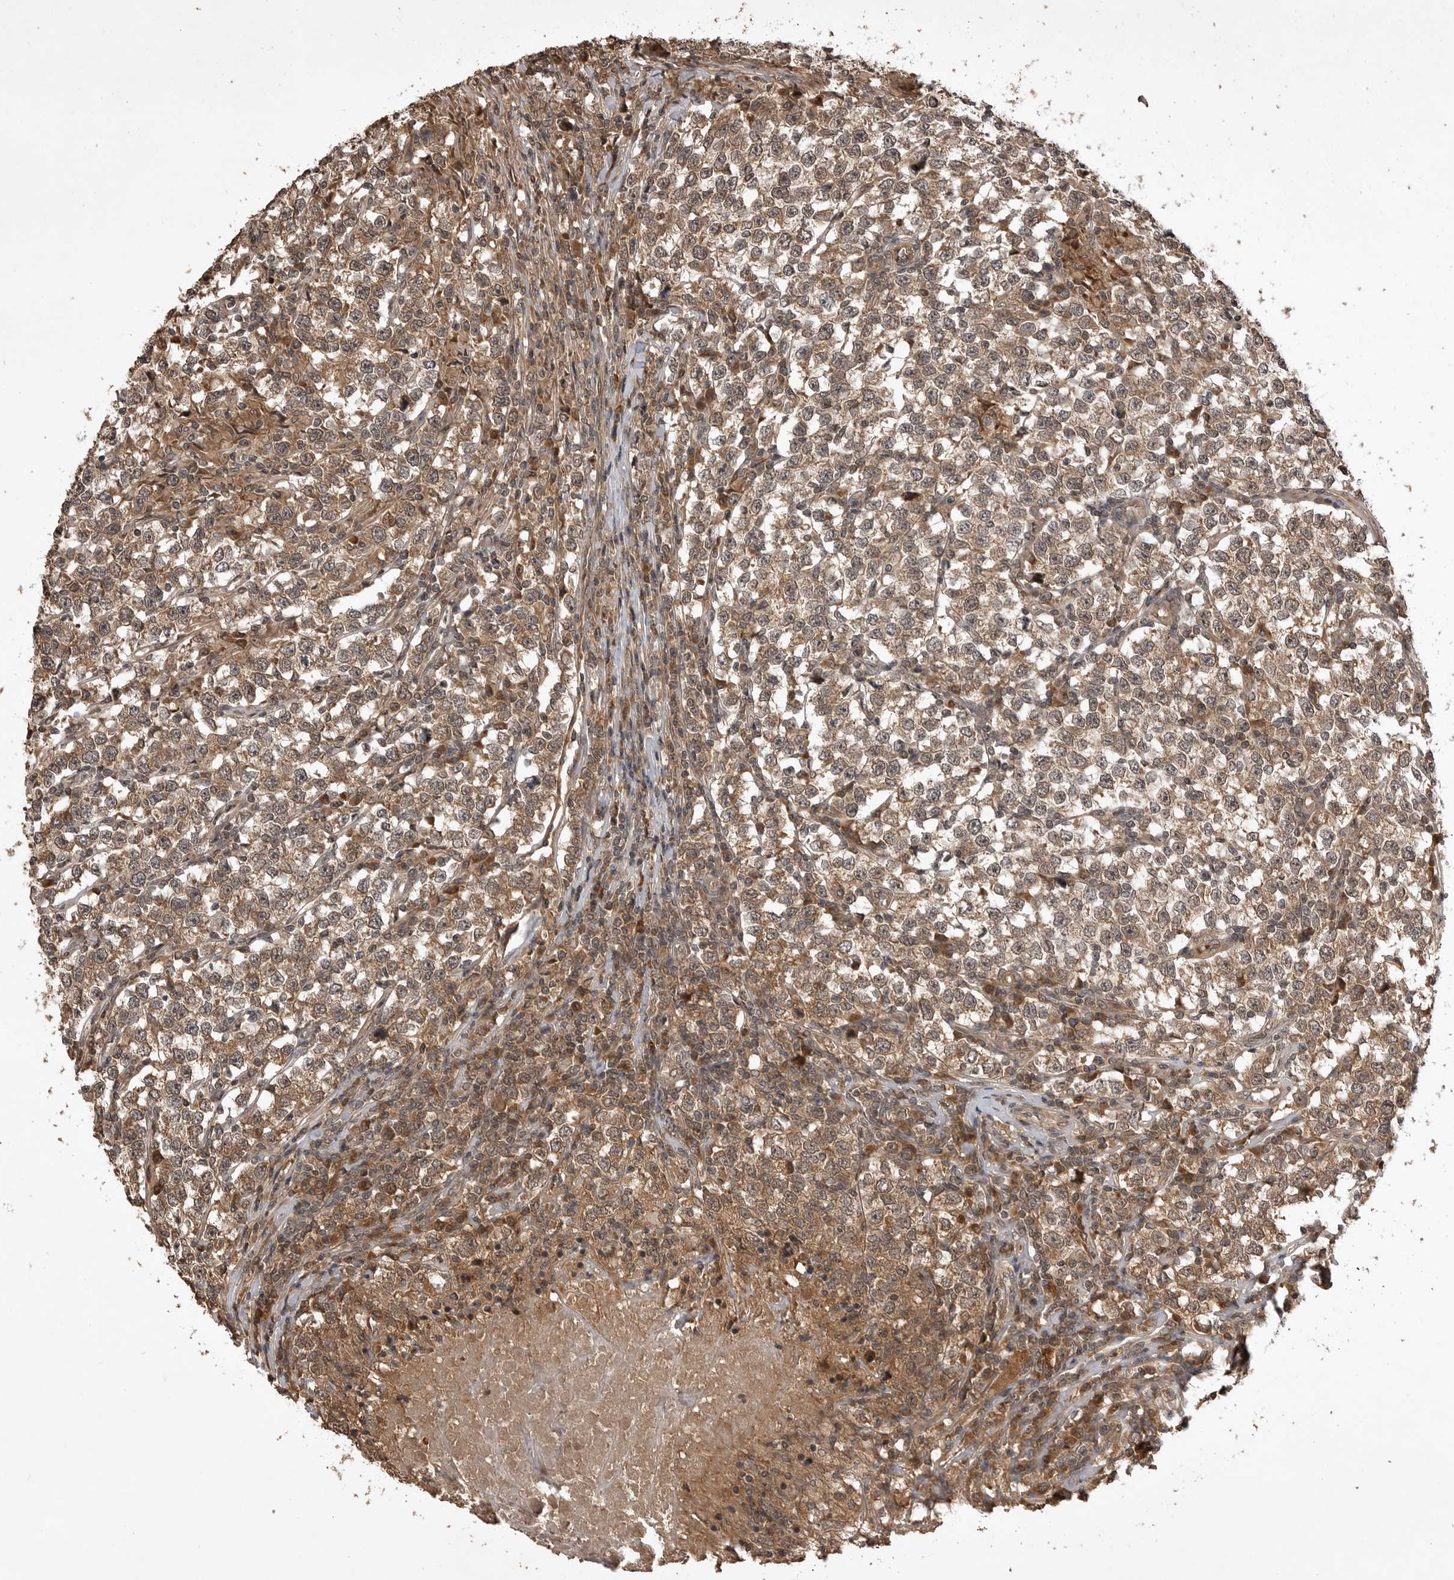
{"staining": {"intensity": "moderate", "quantity": ">75%", "location": "cytoplasmic/membranous"}, "tissue": "testis cancer", "cell_type": "Tumor cells", "image_type": "cancer", "snomed": [{"axis": "morphology", "description": "Normal tissue, NOS"}, {"axis": "morphology", "description": "Seminoma, NOS"}, {"axis": "topography", "description": "Testis"}], "caption": "A brown stain shows moderate cytoplasmic/membranous expression of a protein in seminoma (testis) tumor cells.", "gene": "AKAP7", "patient": {"sex": "male", "age": 43}}